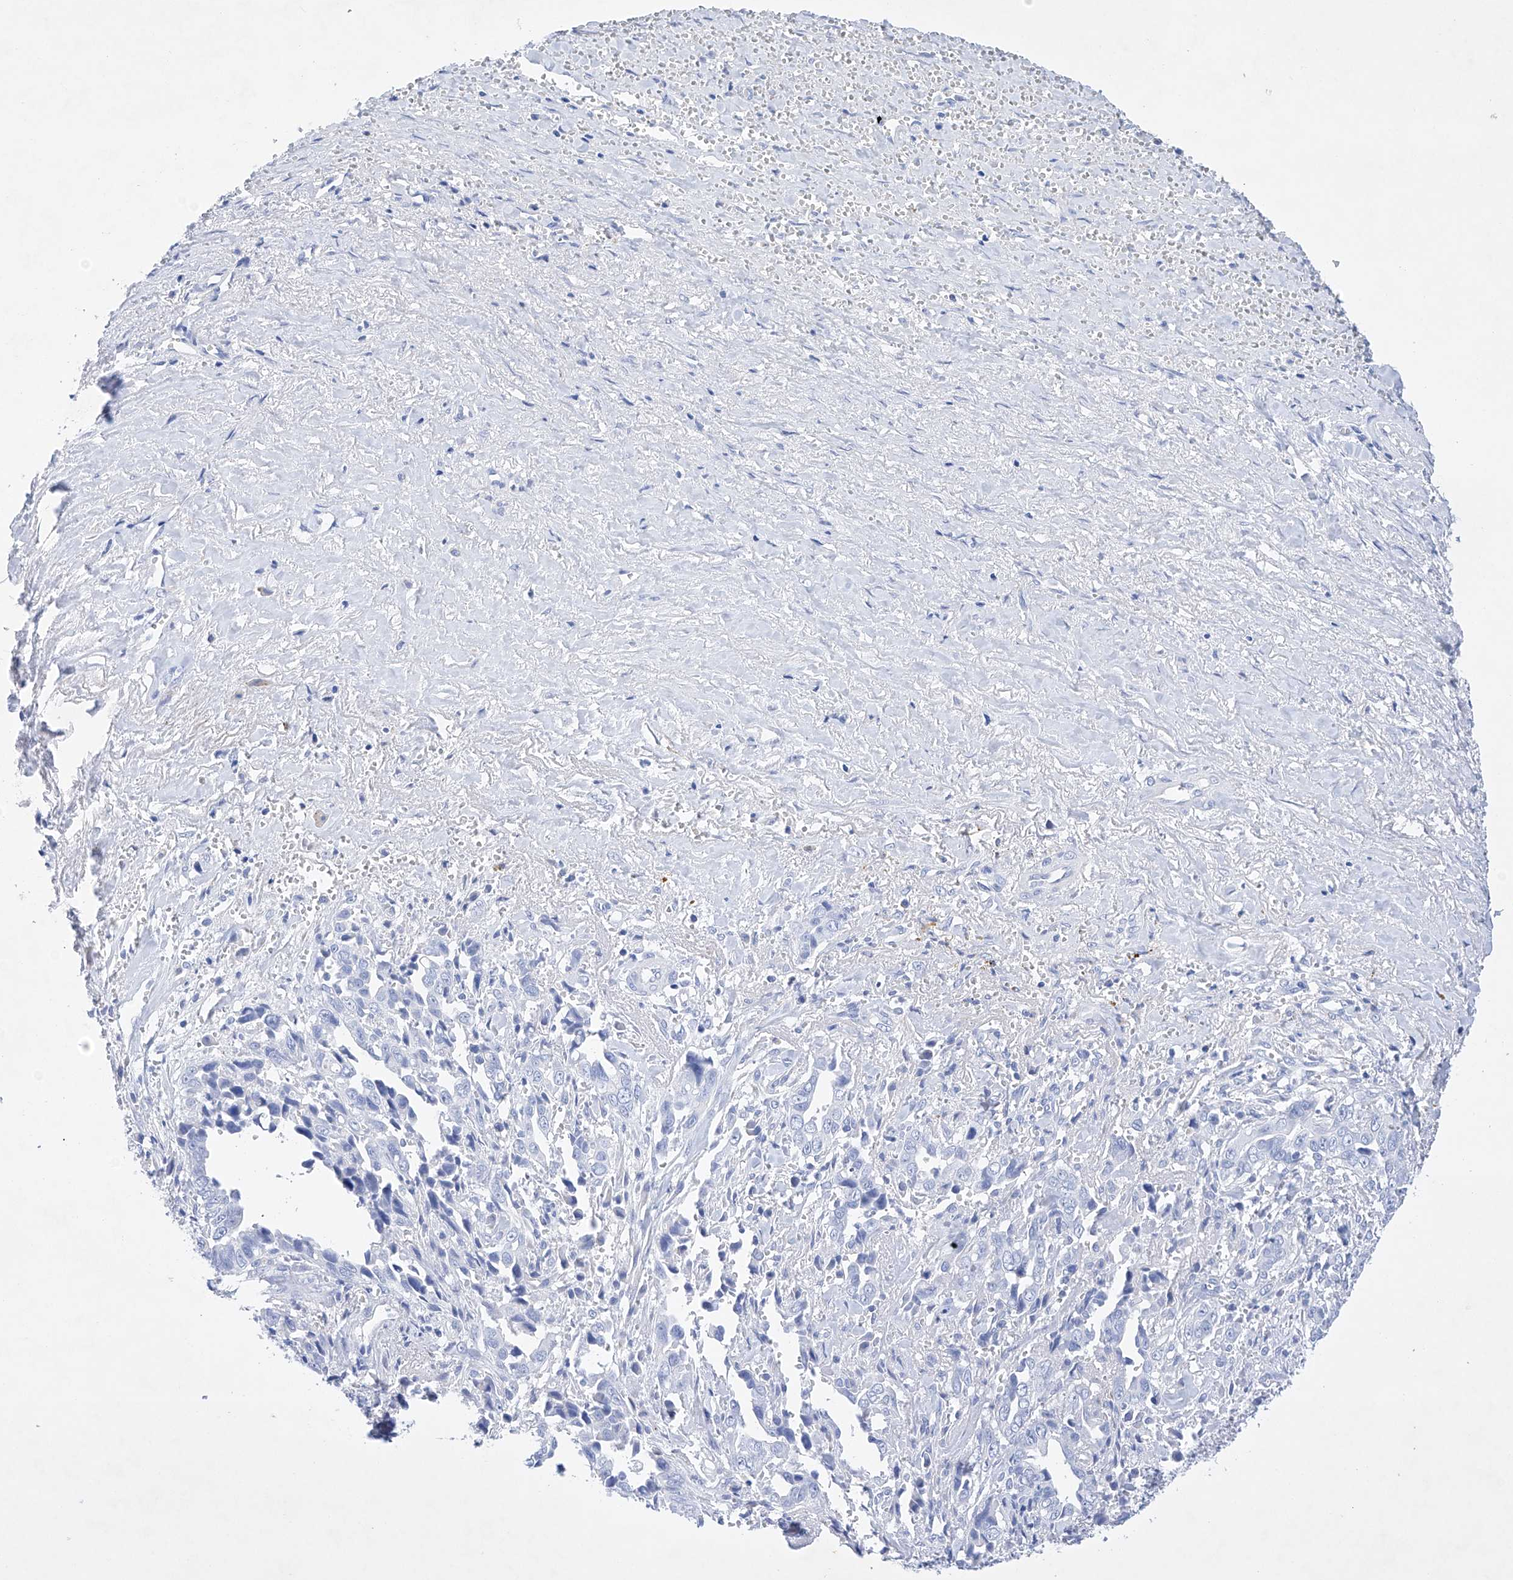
{"staining": {"intensity": "negative", "quantity": "none", "location": "none"}, "tissue": "liver cancer", "cell_type": "Tumor cells", "image_type": "cancer", "snomed": [{"axis": "morphology", "description": "Cholangiocarcinoma"}, {"axis": "topography", "description": "Liver"}], "caption": "Micrograph shows no significant protein expression in tumor cells of liver cancer.", "gene": "LURAP1", "patient": {"sex": "female", "age": 79}}